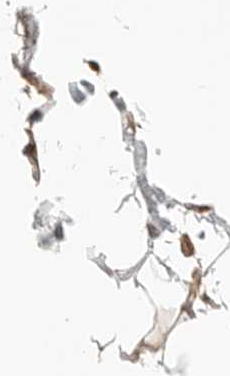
{"staining": {"intensity": "negative", "quantity": "none", "location": "none"}, "tissue": "adipose tissue", "cell_type": "Adipocytes", "image_type": "normal", "snomed": [{"axis": "morphology", "description": "Normal tissue, NOS"}, {"axis": "morphology", "description": "Adenocarcinoma, NOS"}, {"axis": "topography", "description": "Colon"}, {"axis": "topography", "description": "Peripheral nerve tissue"}], "caption": "A high-resolution micrograph shows IHC staining of normal adipose tissue, which exhibits no significant positivity in adipocytes.", "gene": "GEM", "patient": {"sex": "male", "age": 14}}